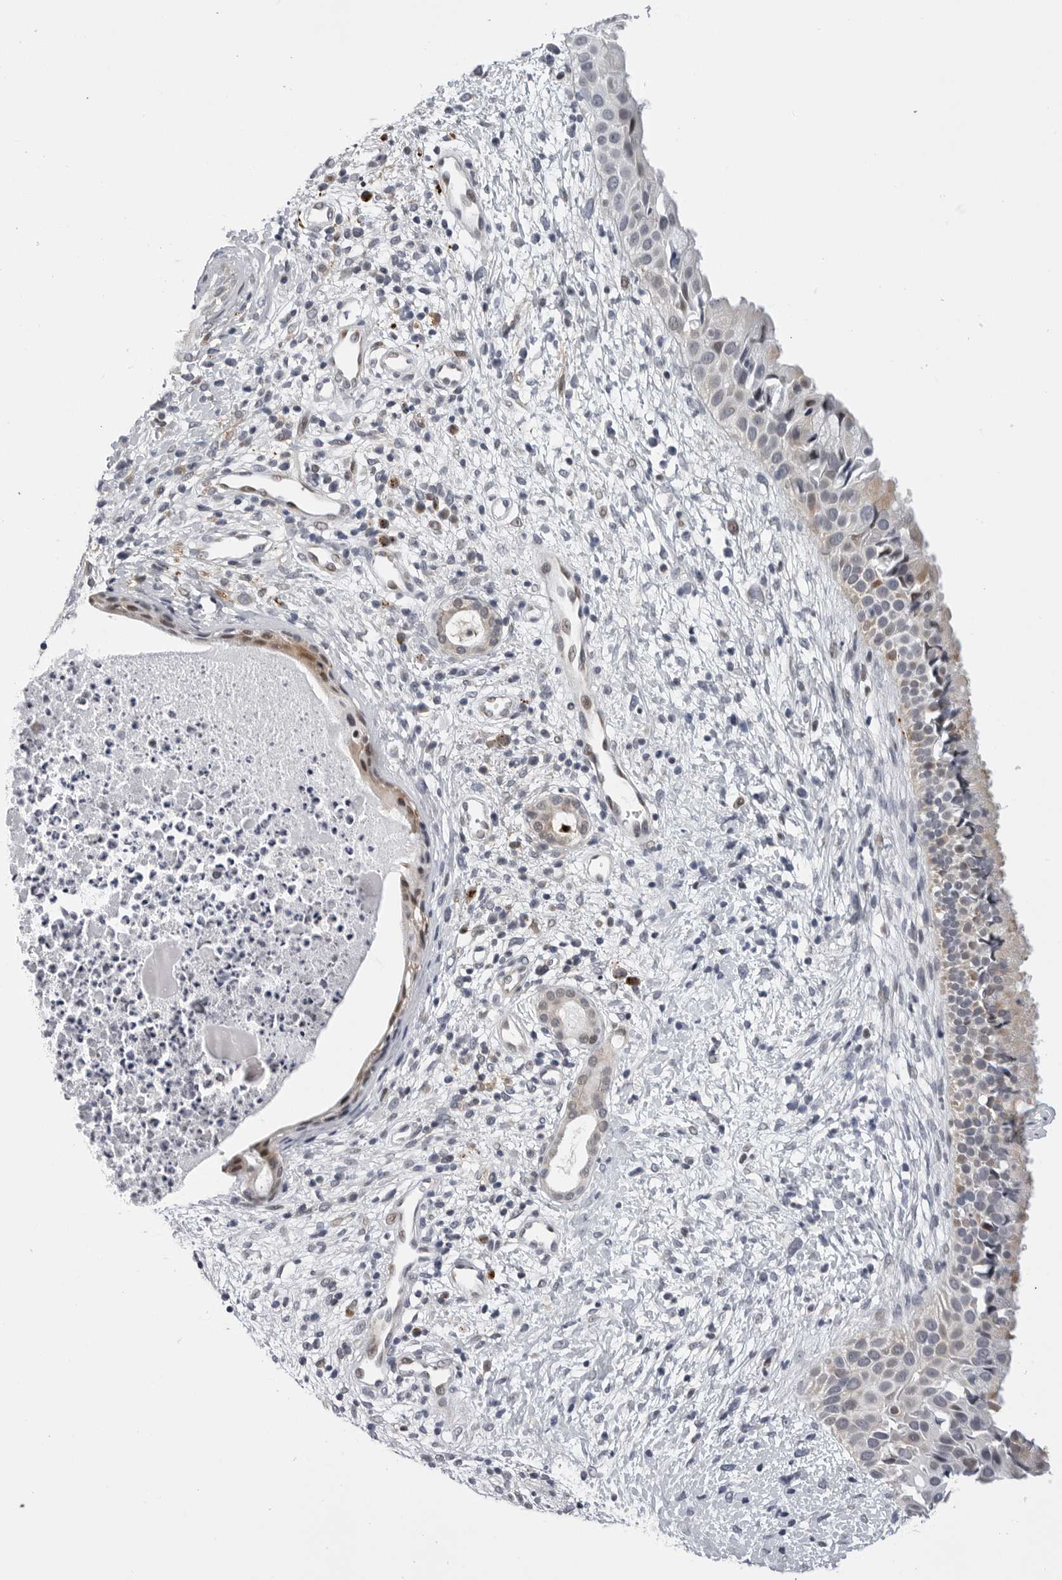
{"staining": {"intensity": "moderate", "quantity": "<25%", "location": "cytoplasmic/membranous"}, "tissue": "nasopharynx", "cell_type": "Respiratory epithelial cells", "image_type": "normal", "snomed": [{"axis": "morphology", "description": "Normal tissue, NOS"}, {"axis": "topography", "description": "Nasopharynx"}], "caption": "About <25% of respiratory epithelial cells in benign nasopharynx exhibit moderate cytoplasmic/membranous protein expression as visualized by brown immunohistochemical staining.", "gene": "CDK20", "patient": {"sex": "male", "age": 22}}